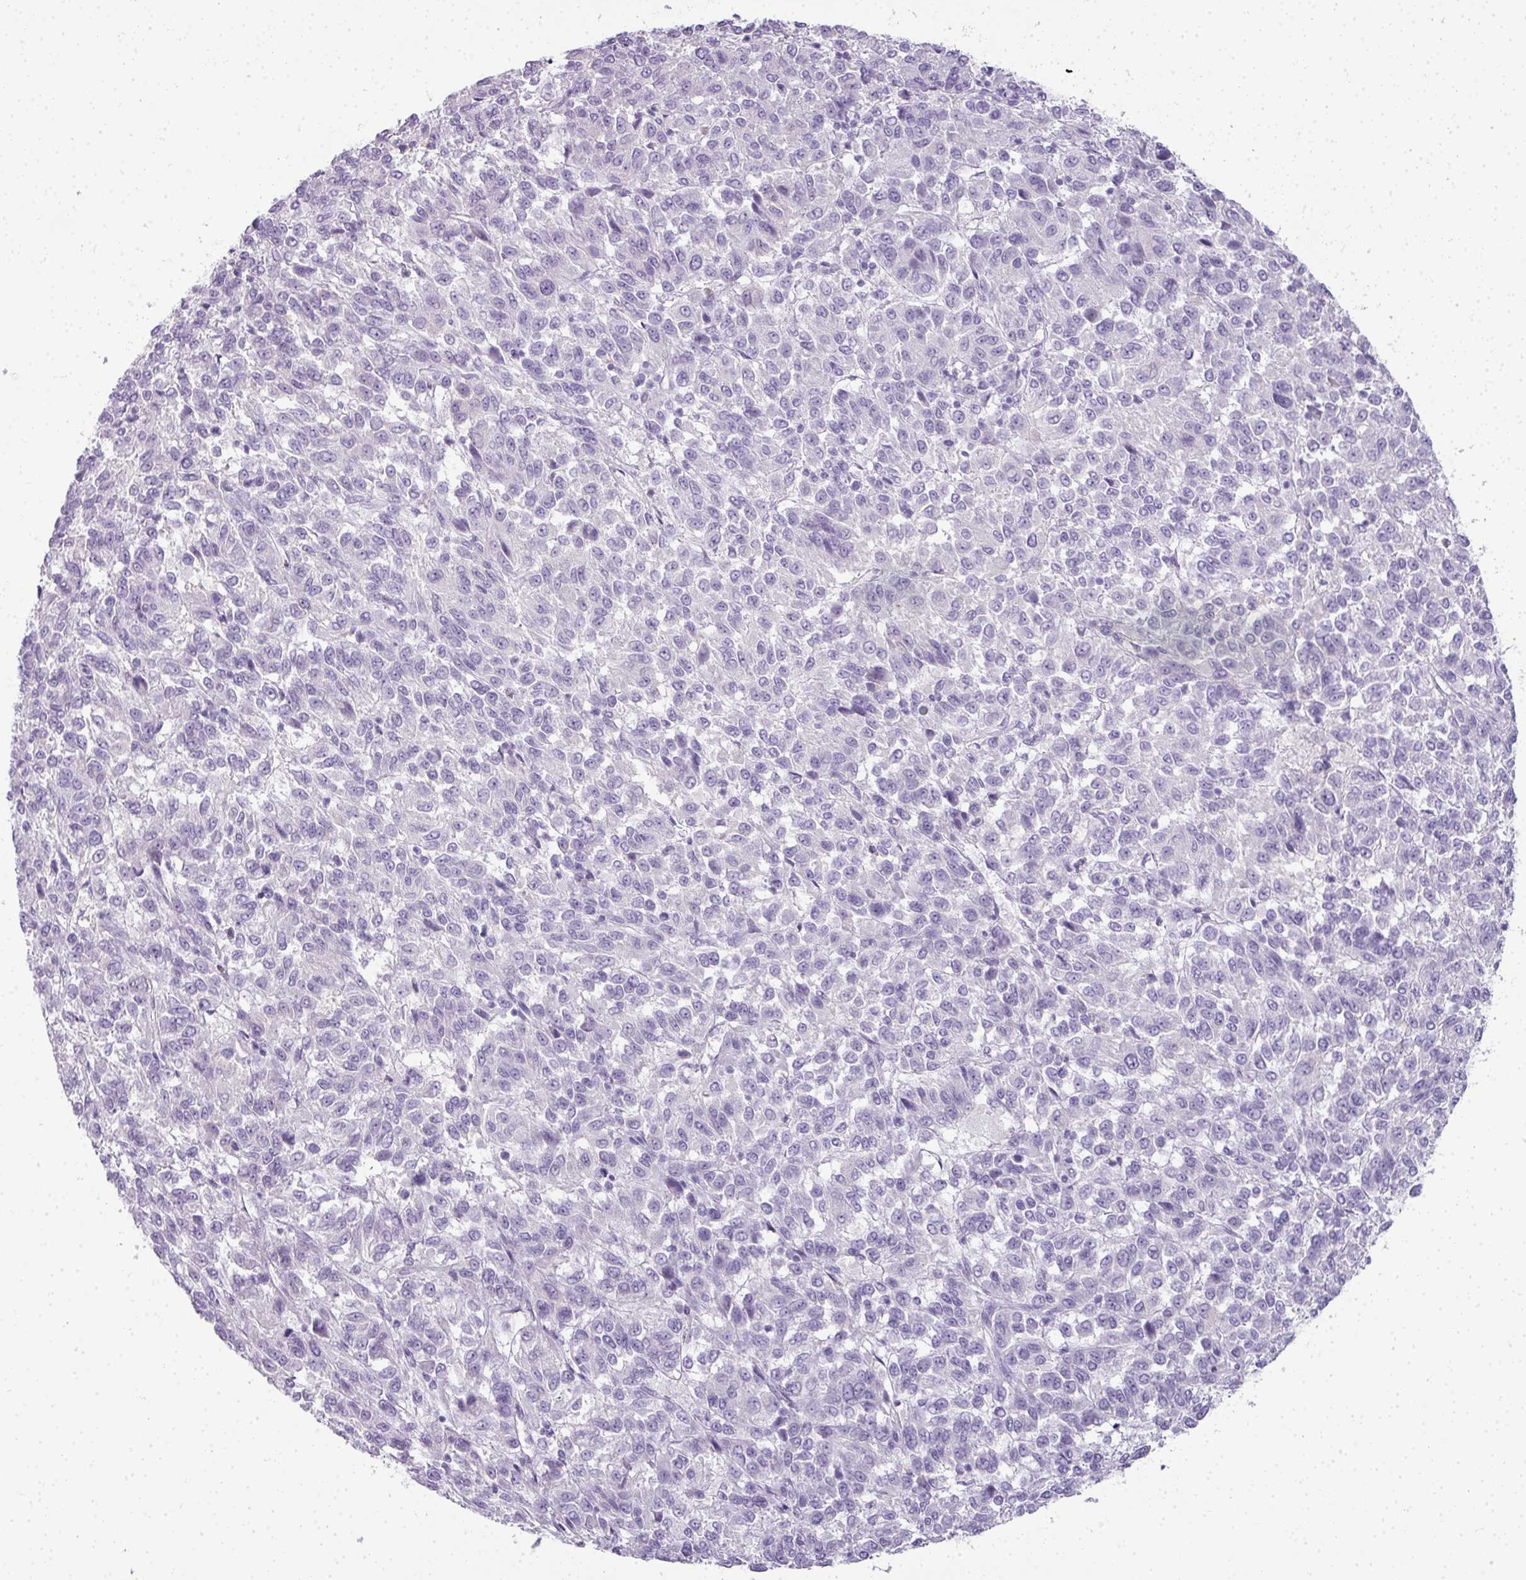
{"staining": {"intensity": "negative", "quantity": "none", "location": "none"}, "tissue": "melanoma", "cell_type": "Tumor cells", "image_type": "cancer", "snomed": [{"axis": "morphology", "description": "Malignant melanoma, Metastatic site"}, {"axis": "topography", "description": "Lung"}], "caption": "Immunohistochemistry (IHC) of human melanoma exhibits no positivity in tumor cells.", "gene": "RBMY1F", "patient": {"sex": "male", "age": 64}}